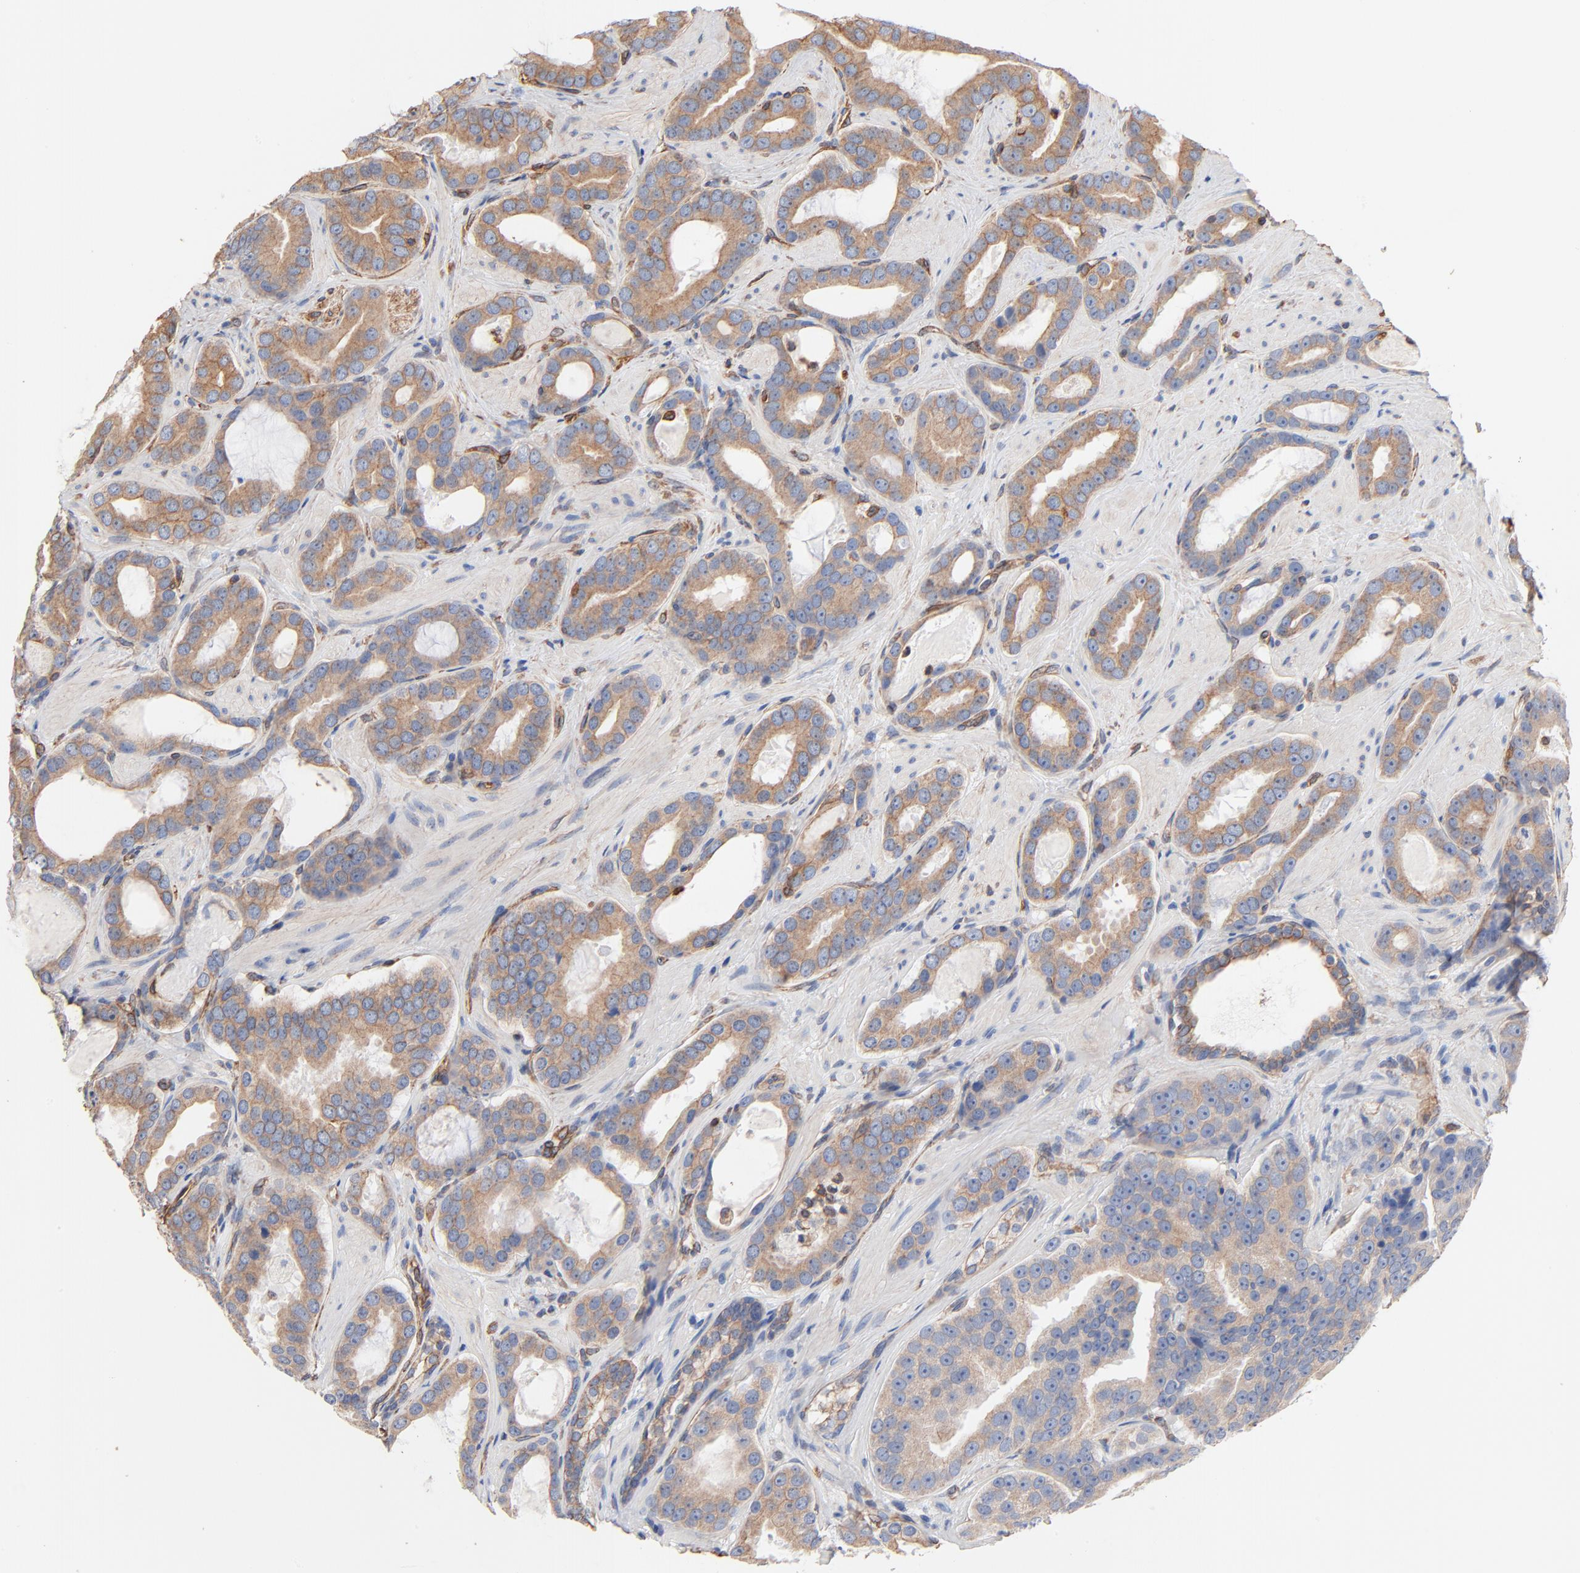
{"staining": {"intensity": "weak", "quantity": ">75%", "location": "cytoplasmic/membranous"}, "tissue": "prostate cancer", "cell_type": "Tumor cells", "image_type": "cancer", "snomed": [{"axis": "morphology", "description": "Adenocarcinoma, Low grade"}, {"axis": "topography", "description": "Prostate"}], "caption": "Immunohistochemistry of adenocarcinoma (low-grade) (prostate) displays low levels of weak cytoplasmic/membranous staining in about >75% of tumor cells. The protein is shown in brown color, while the nuclei are stained blue.", "gene": "ABCD4", "patient": {"sex": "male", "age": 59}}